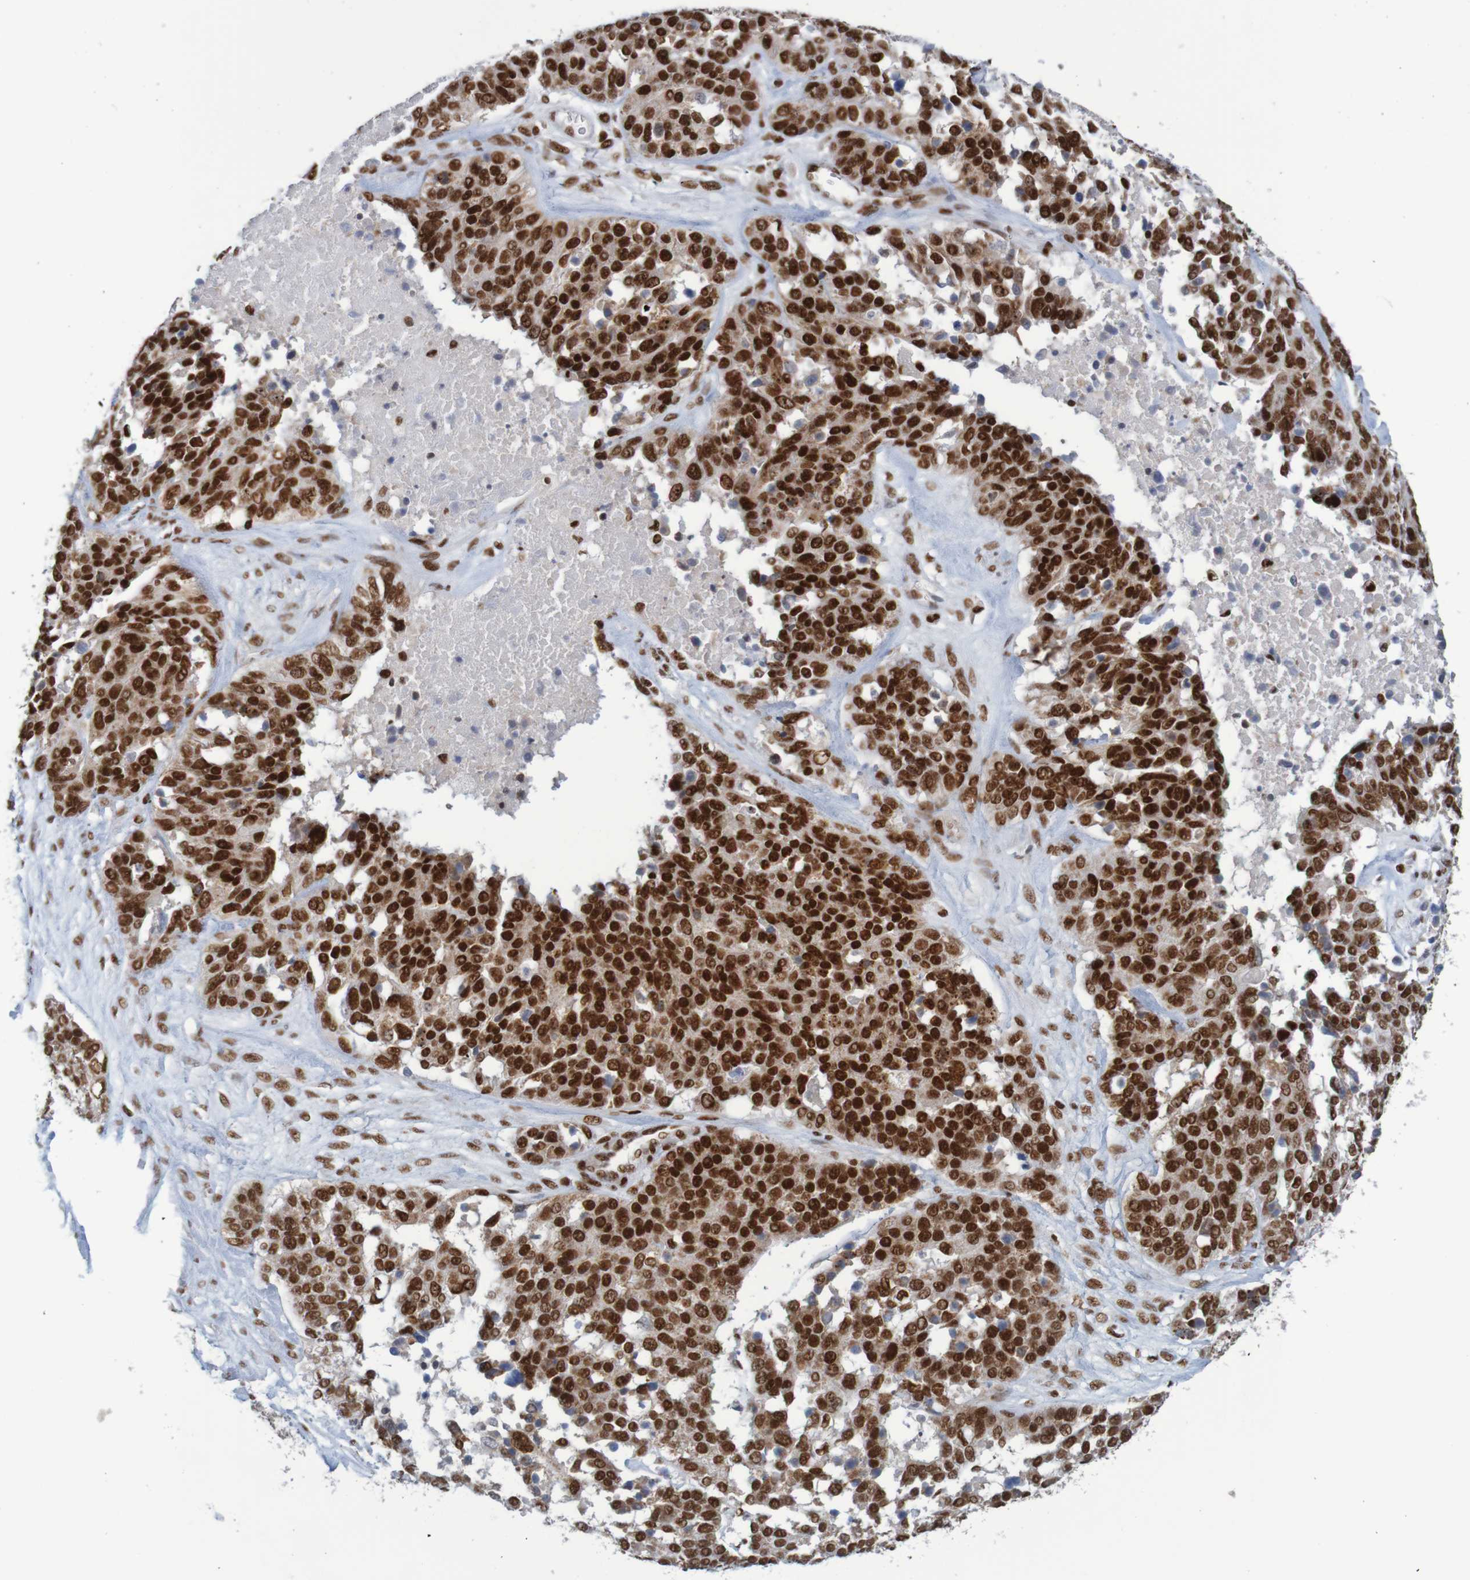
{"staining": {"intensity": "strong", "quantity": ">75%", "location": "nuclear"}, "tissue": "ovarian cancer", "cell_type": "Tumor cells", "image_type": "cancer", "snomed": [{"axis": "morphology", "description": "Cystadenocarcinoma, serous, NOS"}, {"axis": "topography", "description": "Ovary"}], "caption": "Immunohistochemistry (IHC) of ovarian cancer exhibits high levels of strong nuclear positivity in about >75% of tumor cells.", "gene": "THRAP3", "patient": {"sex": "female", "age": 44}}